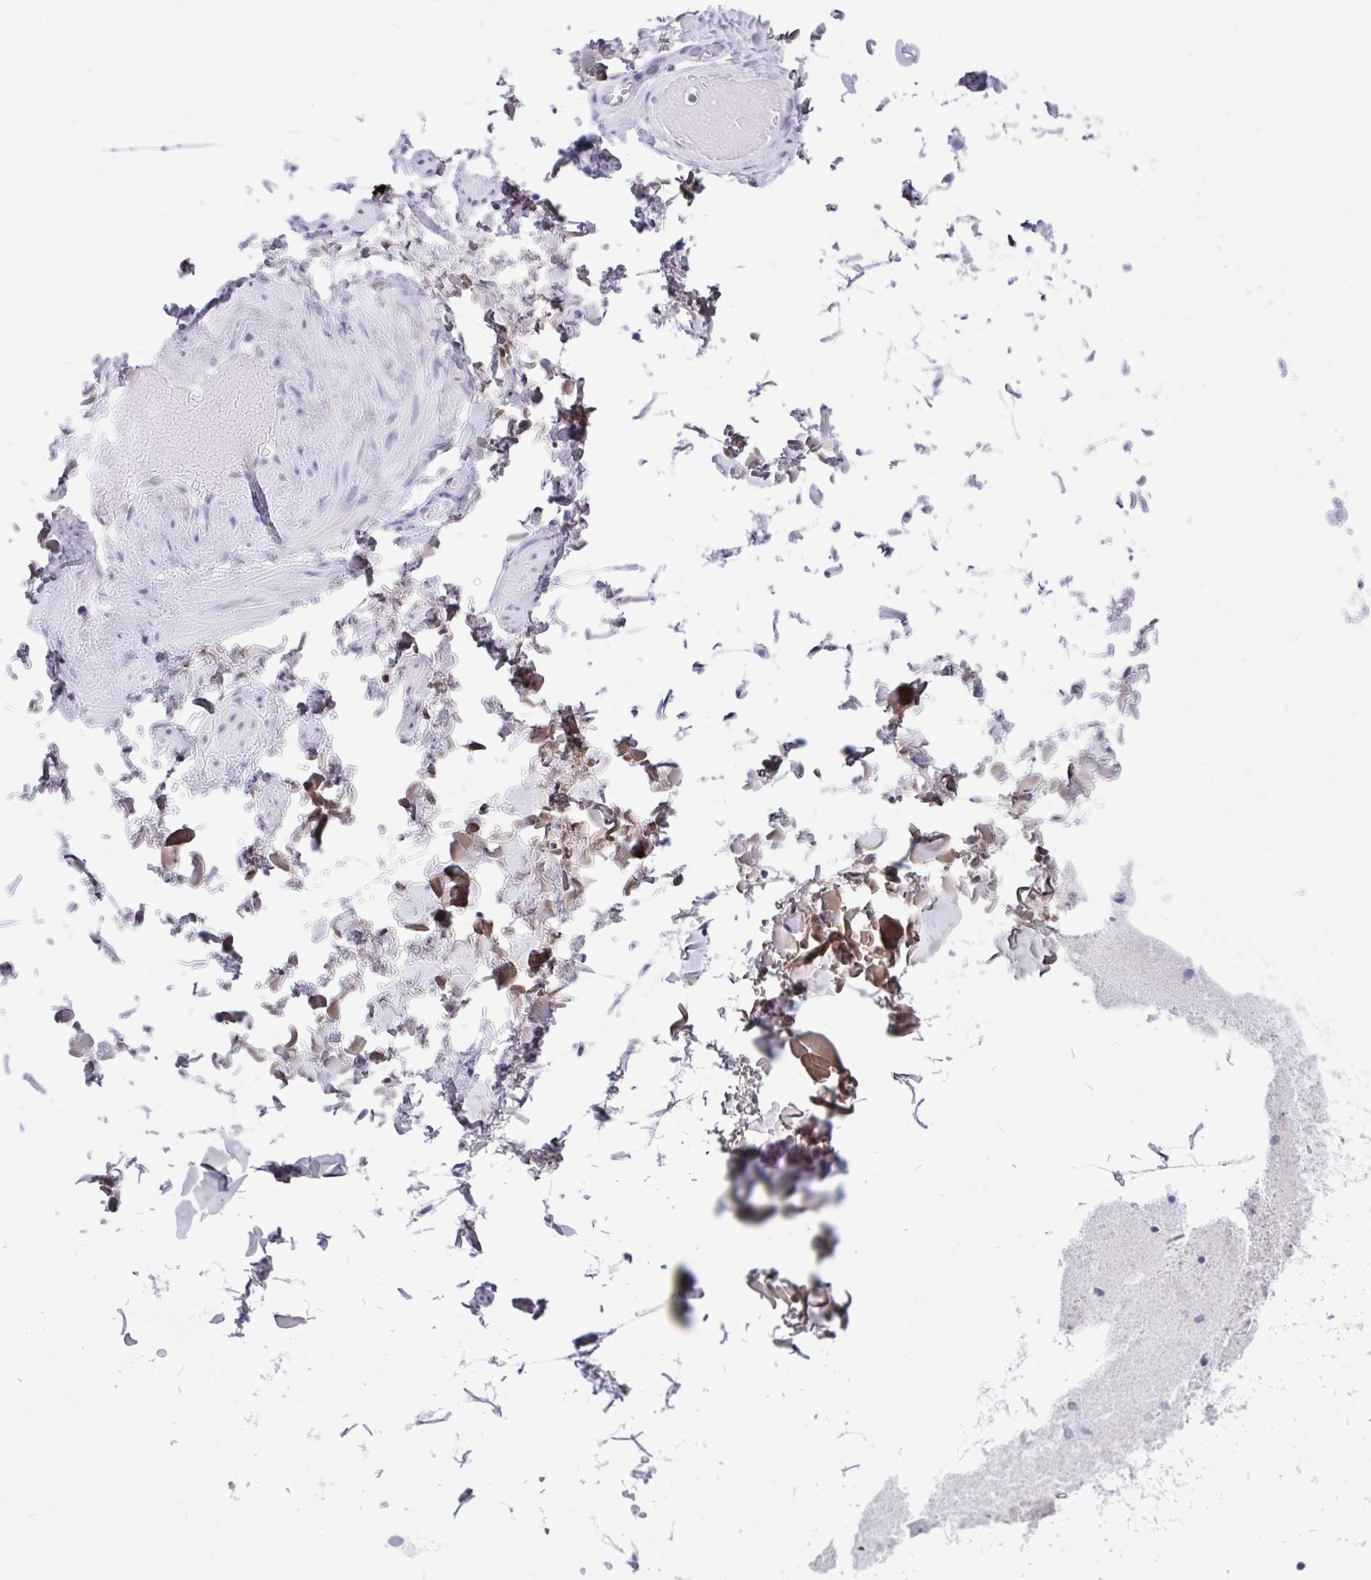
{"staining": {"intensity": "negative", "quantity": "none", "location": "none"}, "tissue": "adipose tissue", "cell_type": "Adipocytes", "image_type": "normal", "snomed": [{"axis": "morphology", "description": "Normal tissue, NOS"}, {"axis": "topography", "description": "Soft tissue"}, {"axis": "topography", "description": "Adipose tissue"}, {"axis": "topography", "description": "Vascular tissue"}, {"axis": "topography", "description": "Peripheral nerve tissue"}], "caption": "Immunohistochemical staining of normal adipose tissue displays no significant staining in adipocytes. (Stains: DAB (3,3'-diaminobenzidine) IHC with hematoxylin counter stain, Microscopy: brightfield microscopy at high magnification).", "gene": "KIAA2013", "patient": {"sex": "male", "age": 29}}